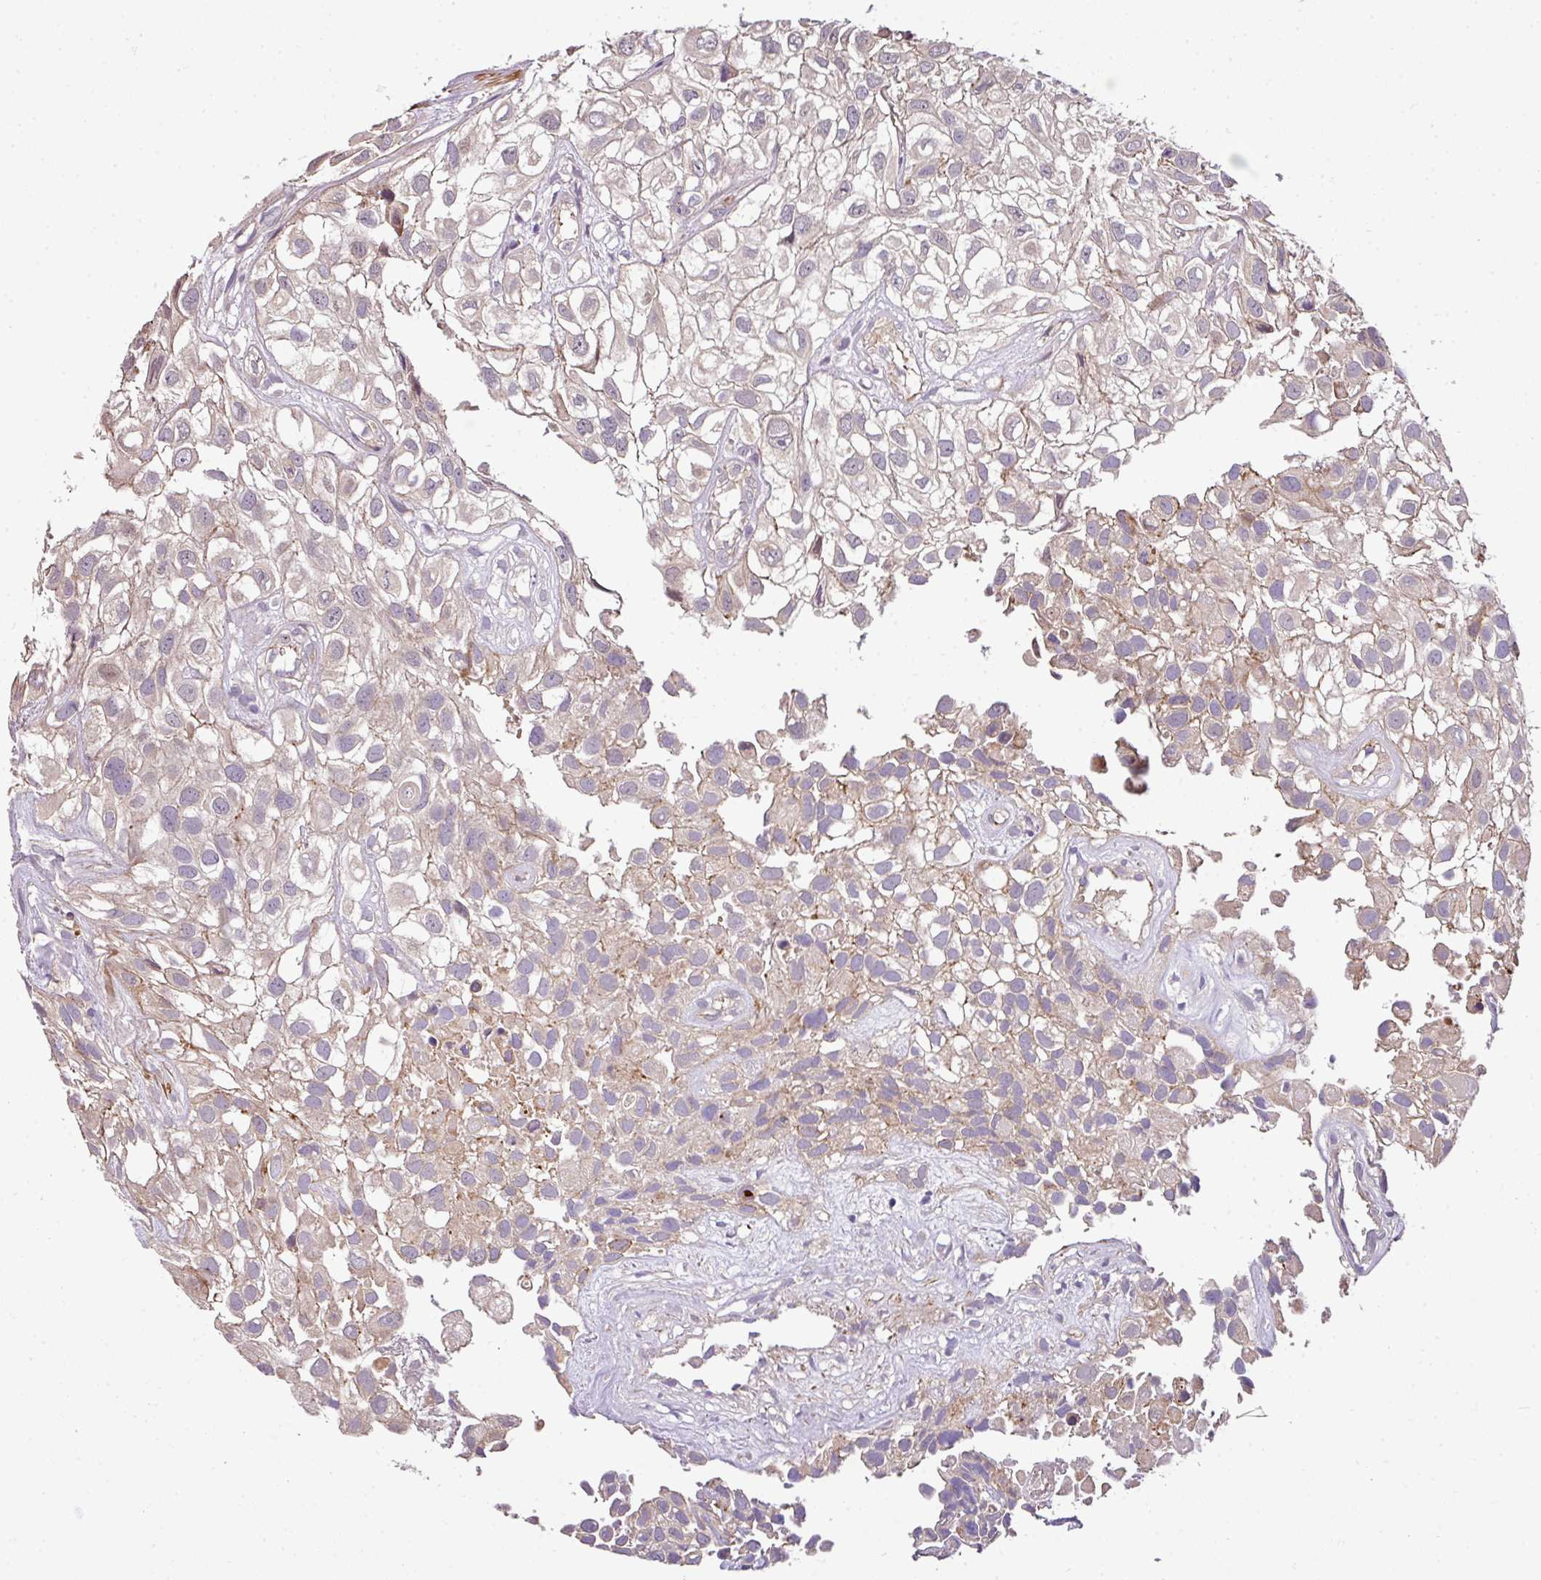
{"staining": {"intensity": "weak", "quantity": "25%-75%", "location": "cytoplasmic/membranous"}, "tissue": "urothelial cancer", "cell_type": "Tumor cells", "image_type": "cancer", "snomed": [{"axis": "morphology", "description": "Urothelial carcinoma, High grade"}, {"axis": "topography", "description": "Urinary bladder"}], "caption": "Human urothelial cancer stained for a protein (brown) exhibits weak cytoplasmic/membranous positive expression in about 25%-75% of tumor cells.", "gene": "CASS4", "patient": {"sex": "male", "age": 56}}